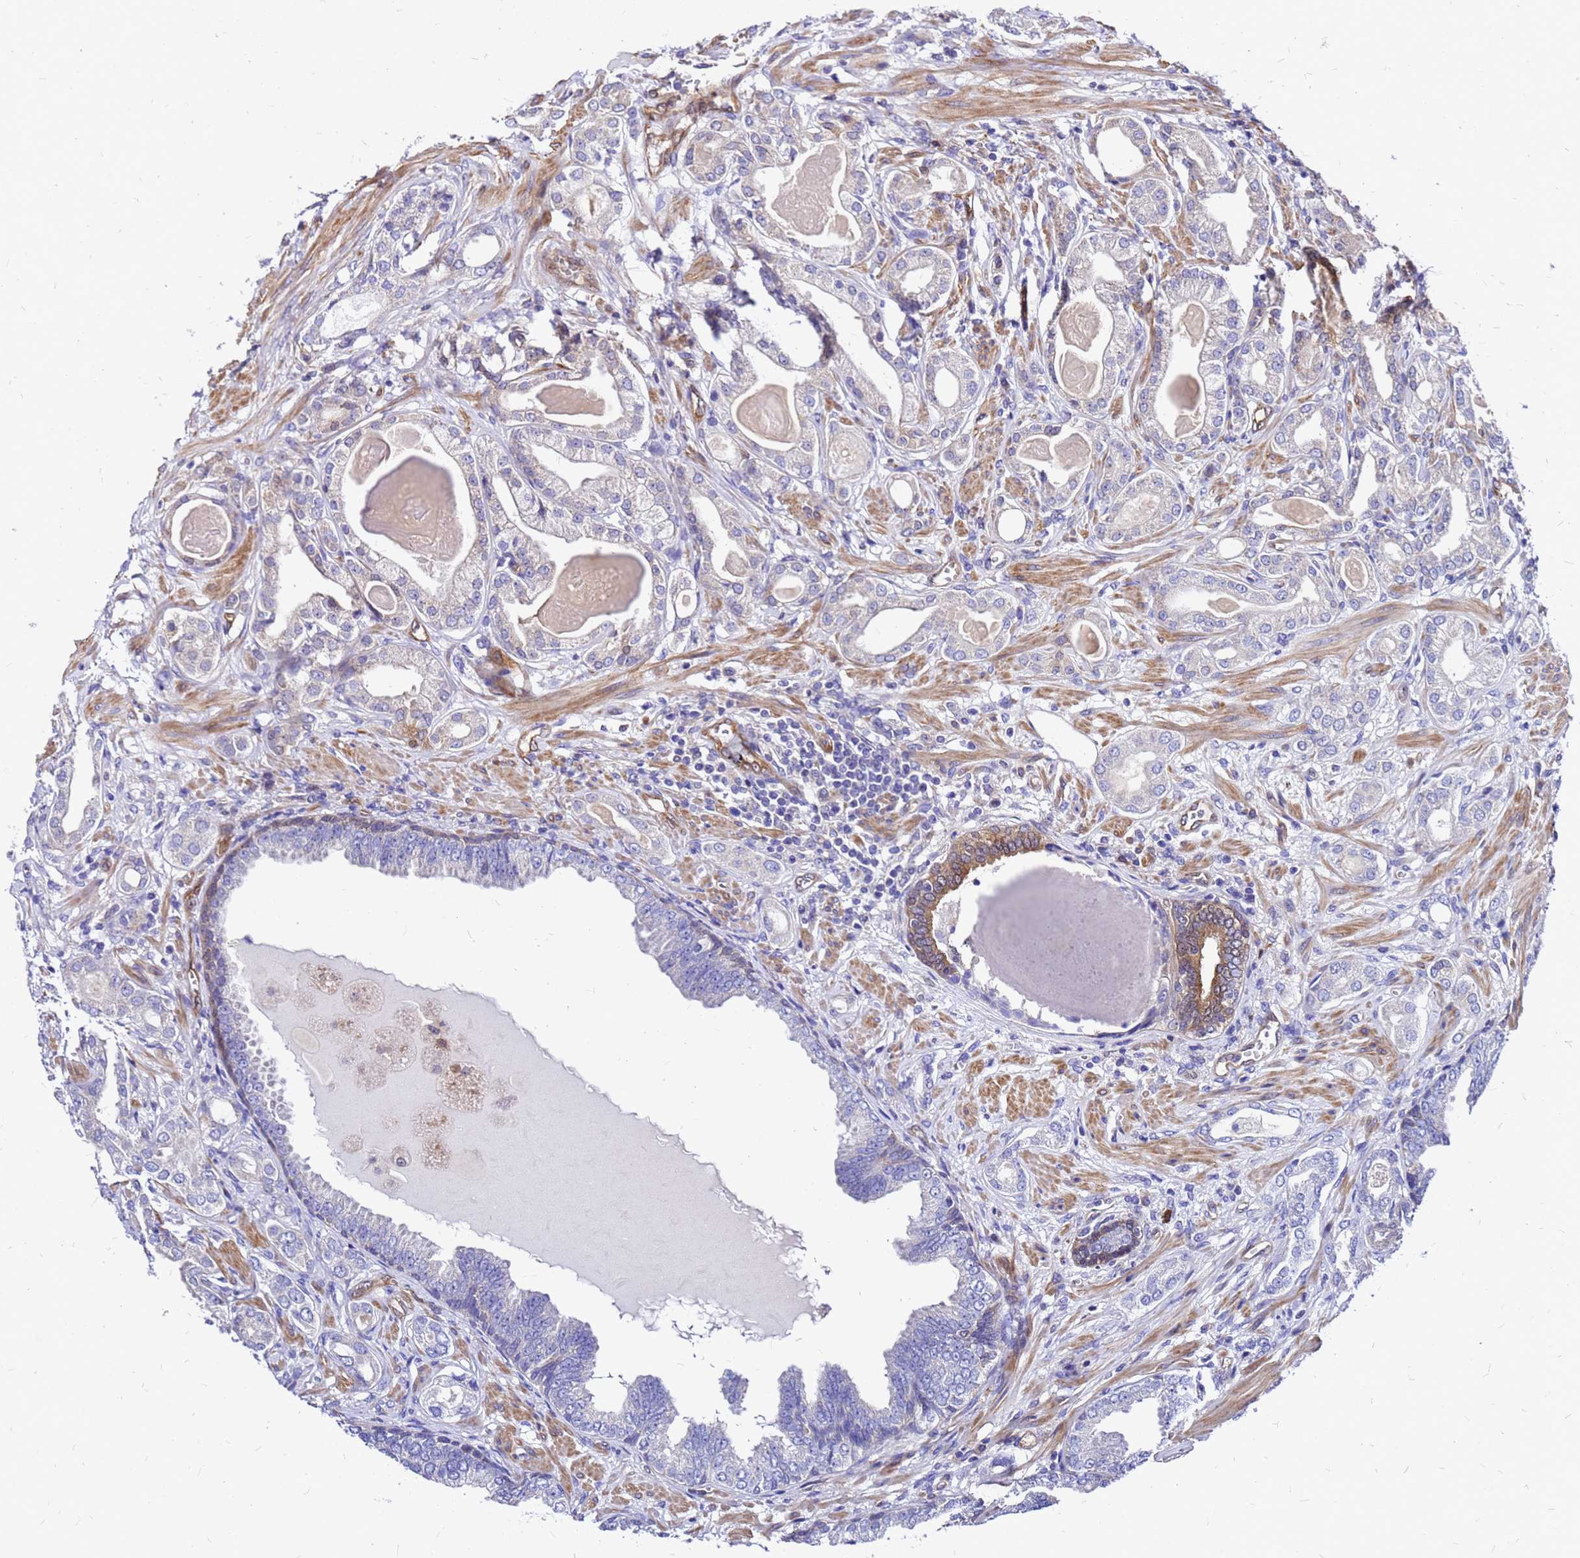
{"staining": {"intensity": "negative", "quantity": "none", "location": "none"}, "tissue": "prostate cancer", "cell_type": "Tumor cells", "image_type": "cancer", "snomed": [{"axis": "morphology", "description": "Adenocarcinoma, Low grade"}, {"axis": "topography", "description": "Prostate"}], "caption": "This is an immunohistochemistry (IHC) micrograph of human prostate cancer (low-grade adenocarcinoma). There is no expression in tumor cells.", "gene": "DUSP23", "patient": {"sex": "male", "age": 64}}